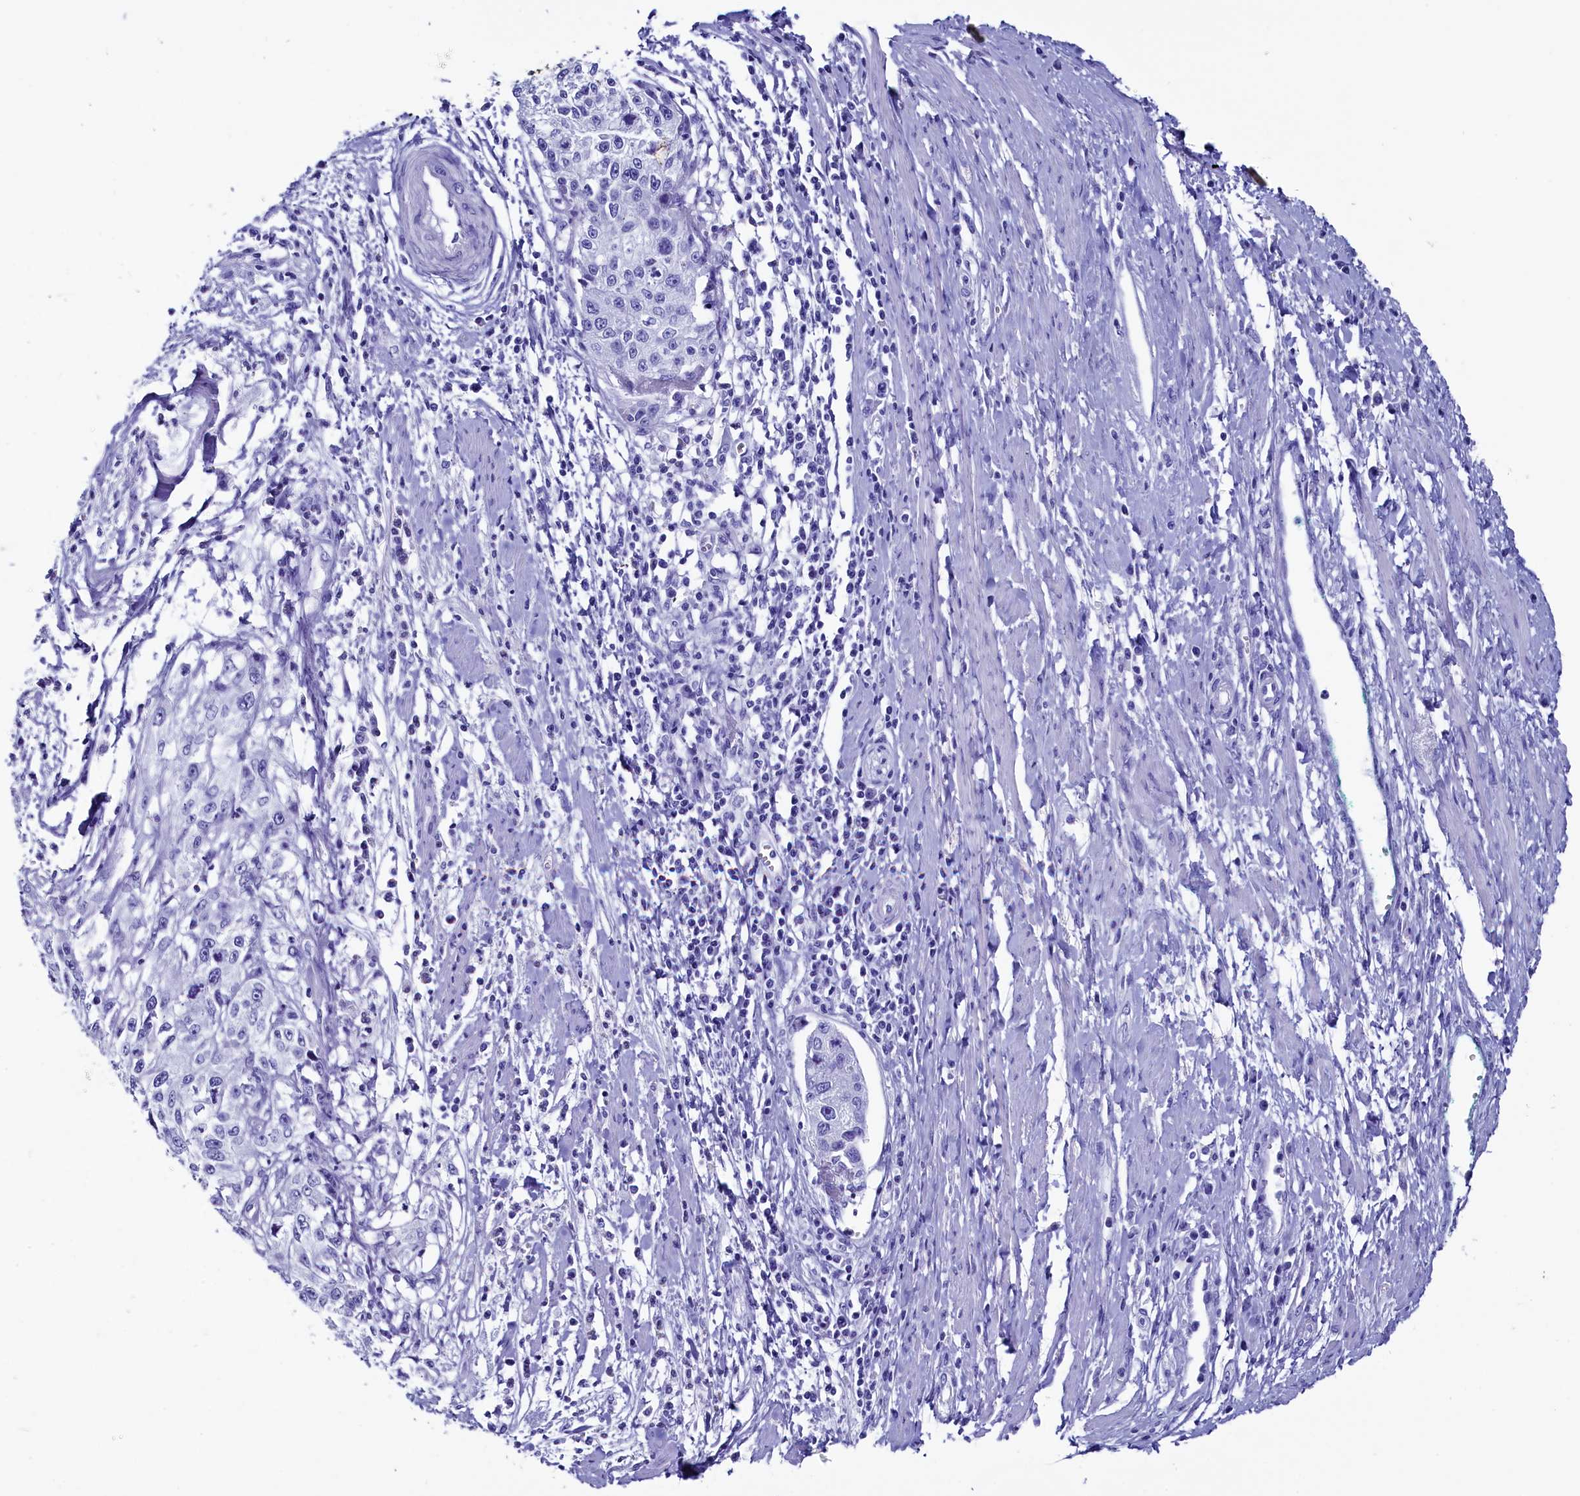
{"staining": {"intensity": "negative", "quantity": "none", "location": "none"}, "tissue": "cervical cancer", "cell_type": "Tumor cells", "image_type": "cancer", "snomed": [{"axis": "morphology", "description": "Squamous cell carcinoma, NOS"}, {"axis": "topography", "description": "Cervix"}], "caption": "The histopathology image displays no staining of tumor cells in cervical cancer (squamous cell carcinoma).", "gene": "ANKRD29", "patient": {"sex": "female", "age": 57}}